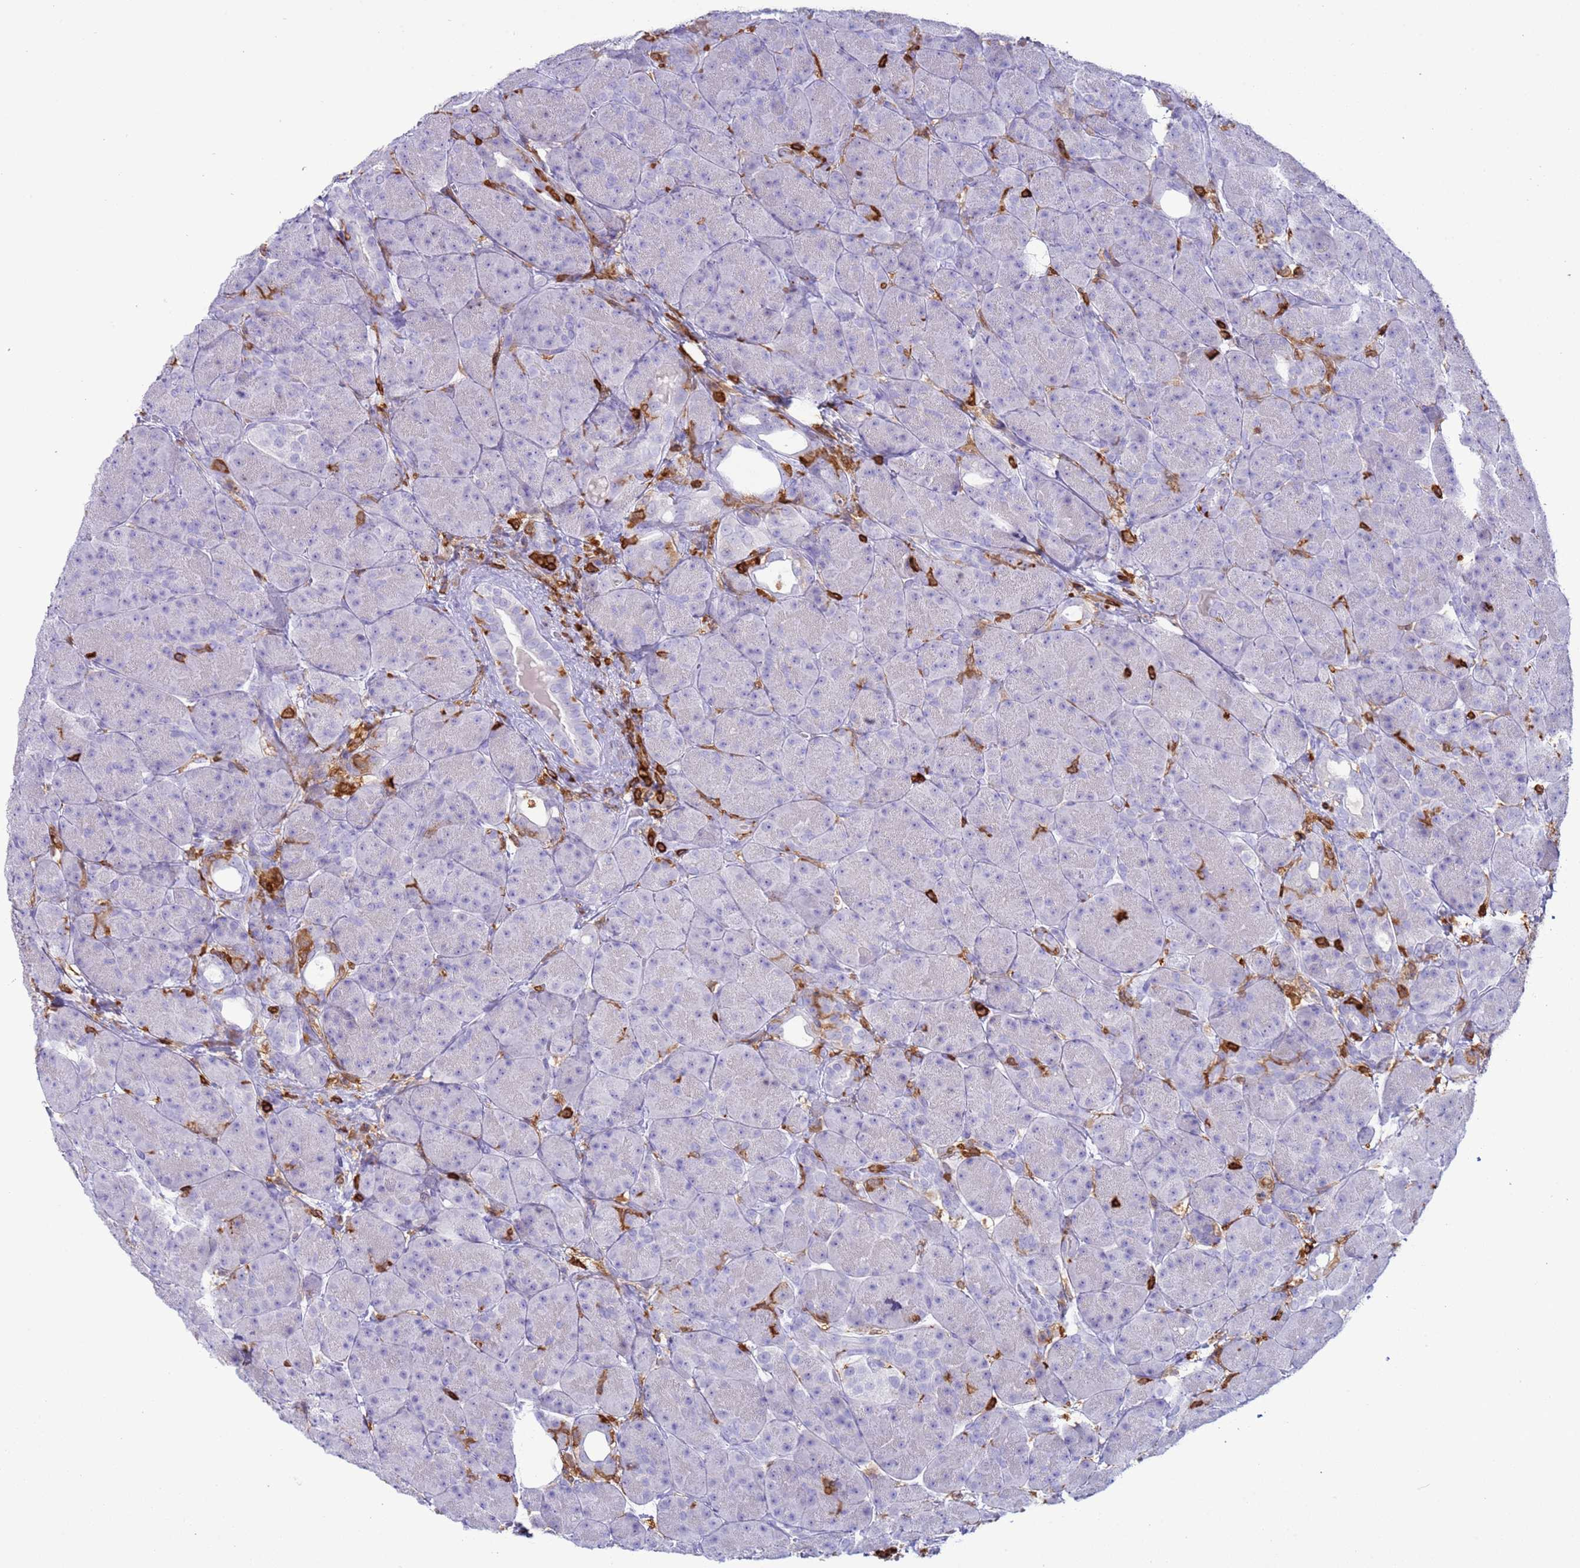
{"staining": {"intensity": "negative", "quantity": "none", "location": "none"}, "tissue": "pancreas", "cell_type": "Exocrine glandular cells", "image_type": "normal", "snomed": [{"axis": "morphology", "description": "Normal tissue, NOS"}, {"axis": "topography", "description": "Pancreas"}], "caption": "Exocrine glandular cells show no significant staining in unremarkable pancreas. (DAB (3,3'-diaminobenzidine) immunohistochemistry visualized using brightfield microscopy, high magnification).", "gene": "IRF5", "patient": {"sex": "male", "age": 63}}